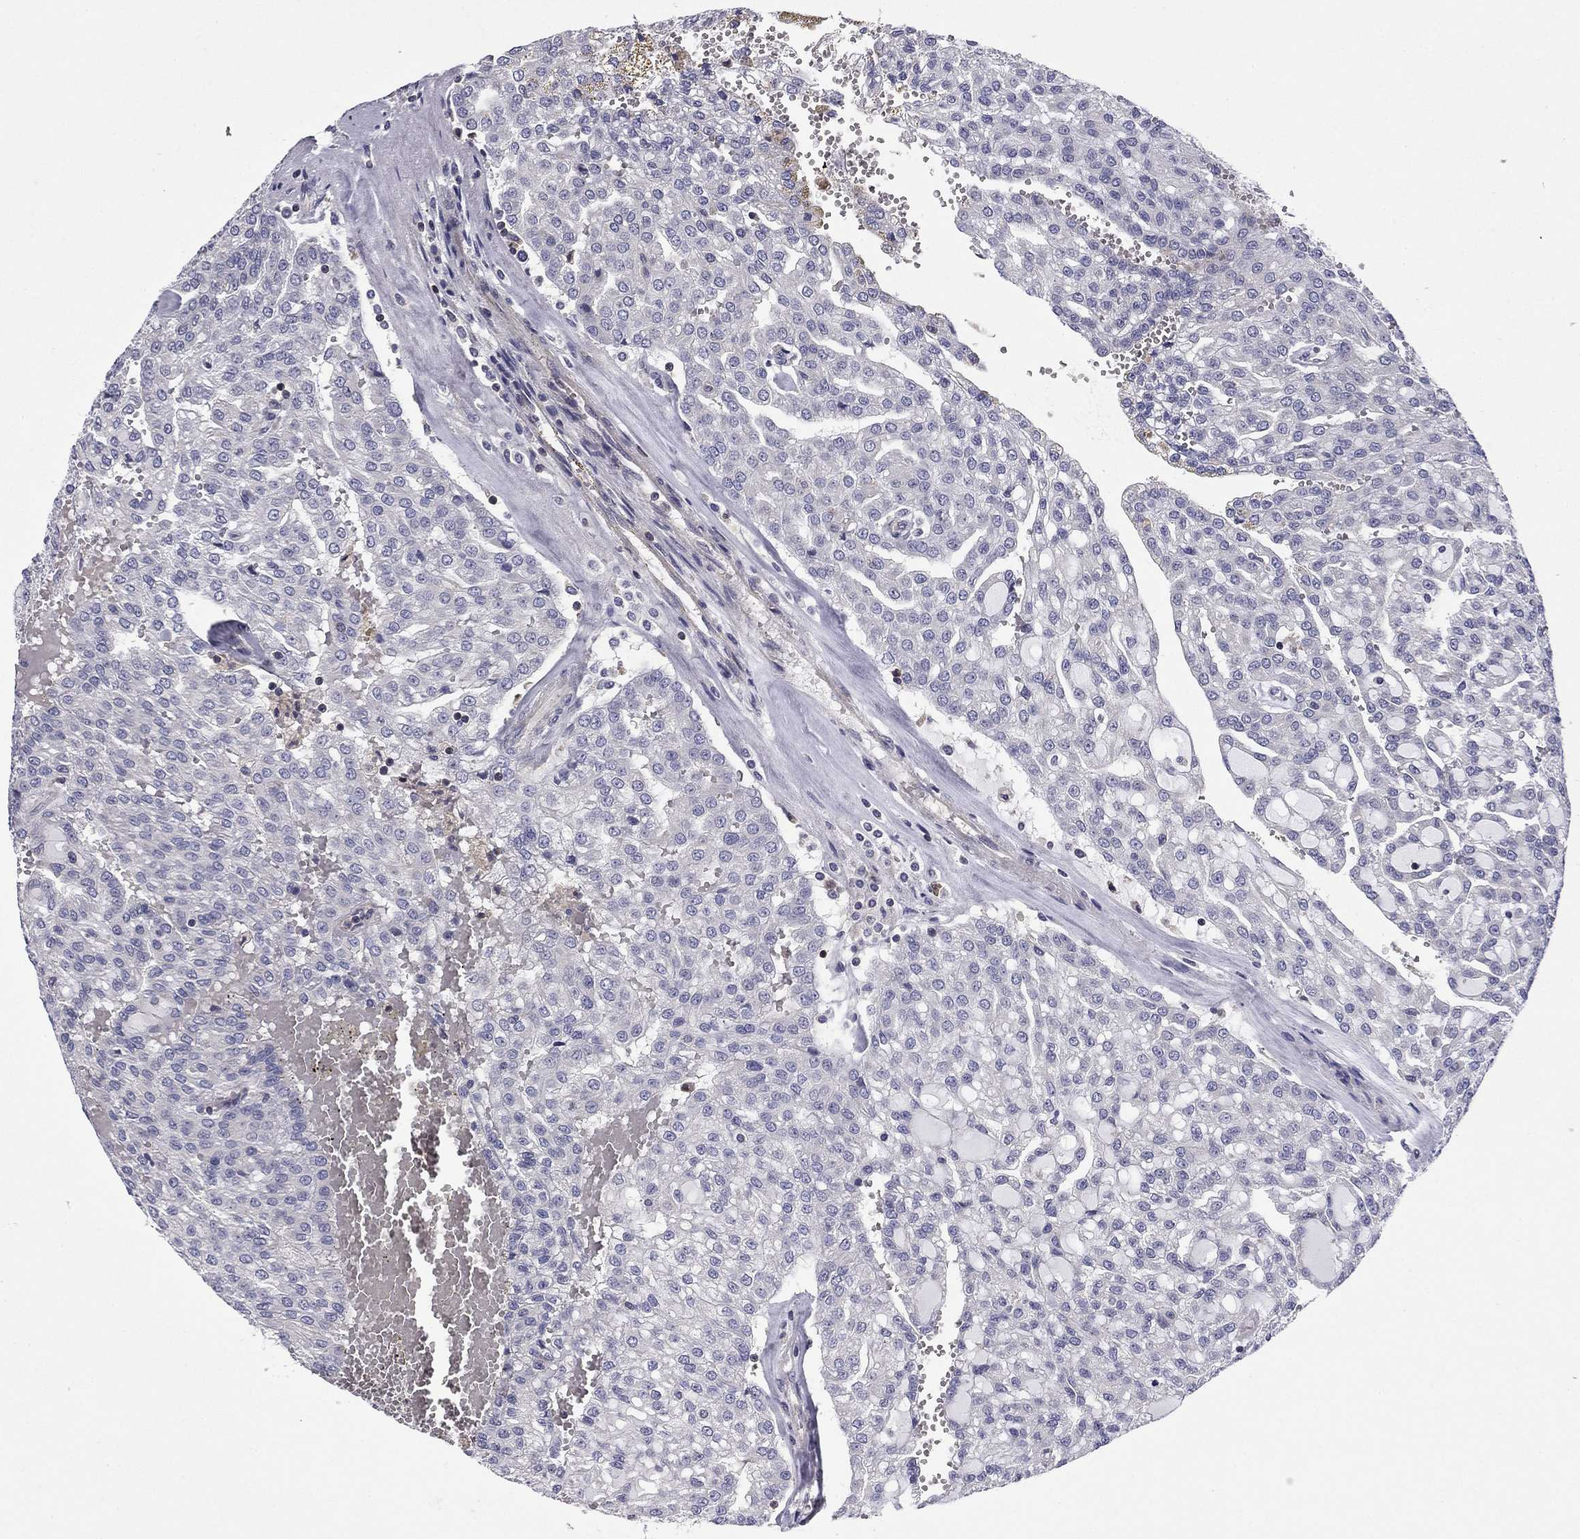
{"staining": {"intensity": "negative", "quantity": "none", "location": "none"}, "tissue": "renal cancer", "cell_type": "Tumor cells", "image_type": "cancer", "snomed": [{"axis": "morphology", "description": "Adenocarcinoma, NOS"}, {"axis": "topography", "description": "Kidney"}], "caption": "A high-resolution photomicrograph shows immunohistochemistry (IHC) staining of renal cancer, which displays no significant staining in tumor cells.", "gene": "ARHGAP45", "patient": {"sex": "male", "age": 63}}